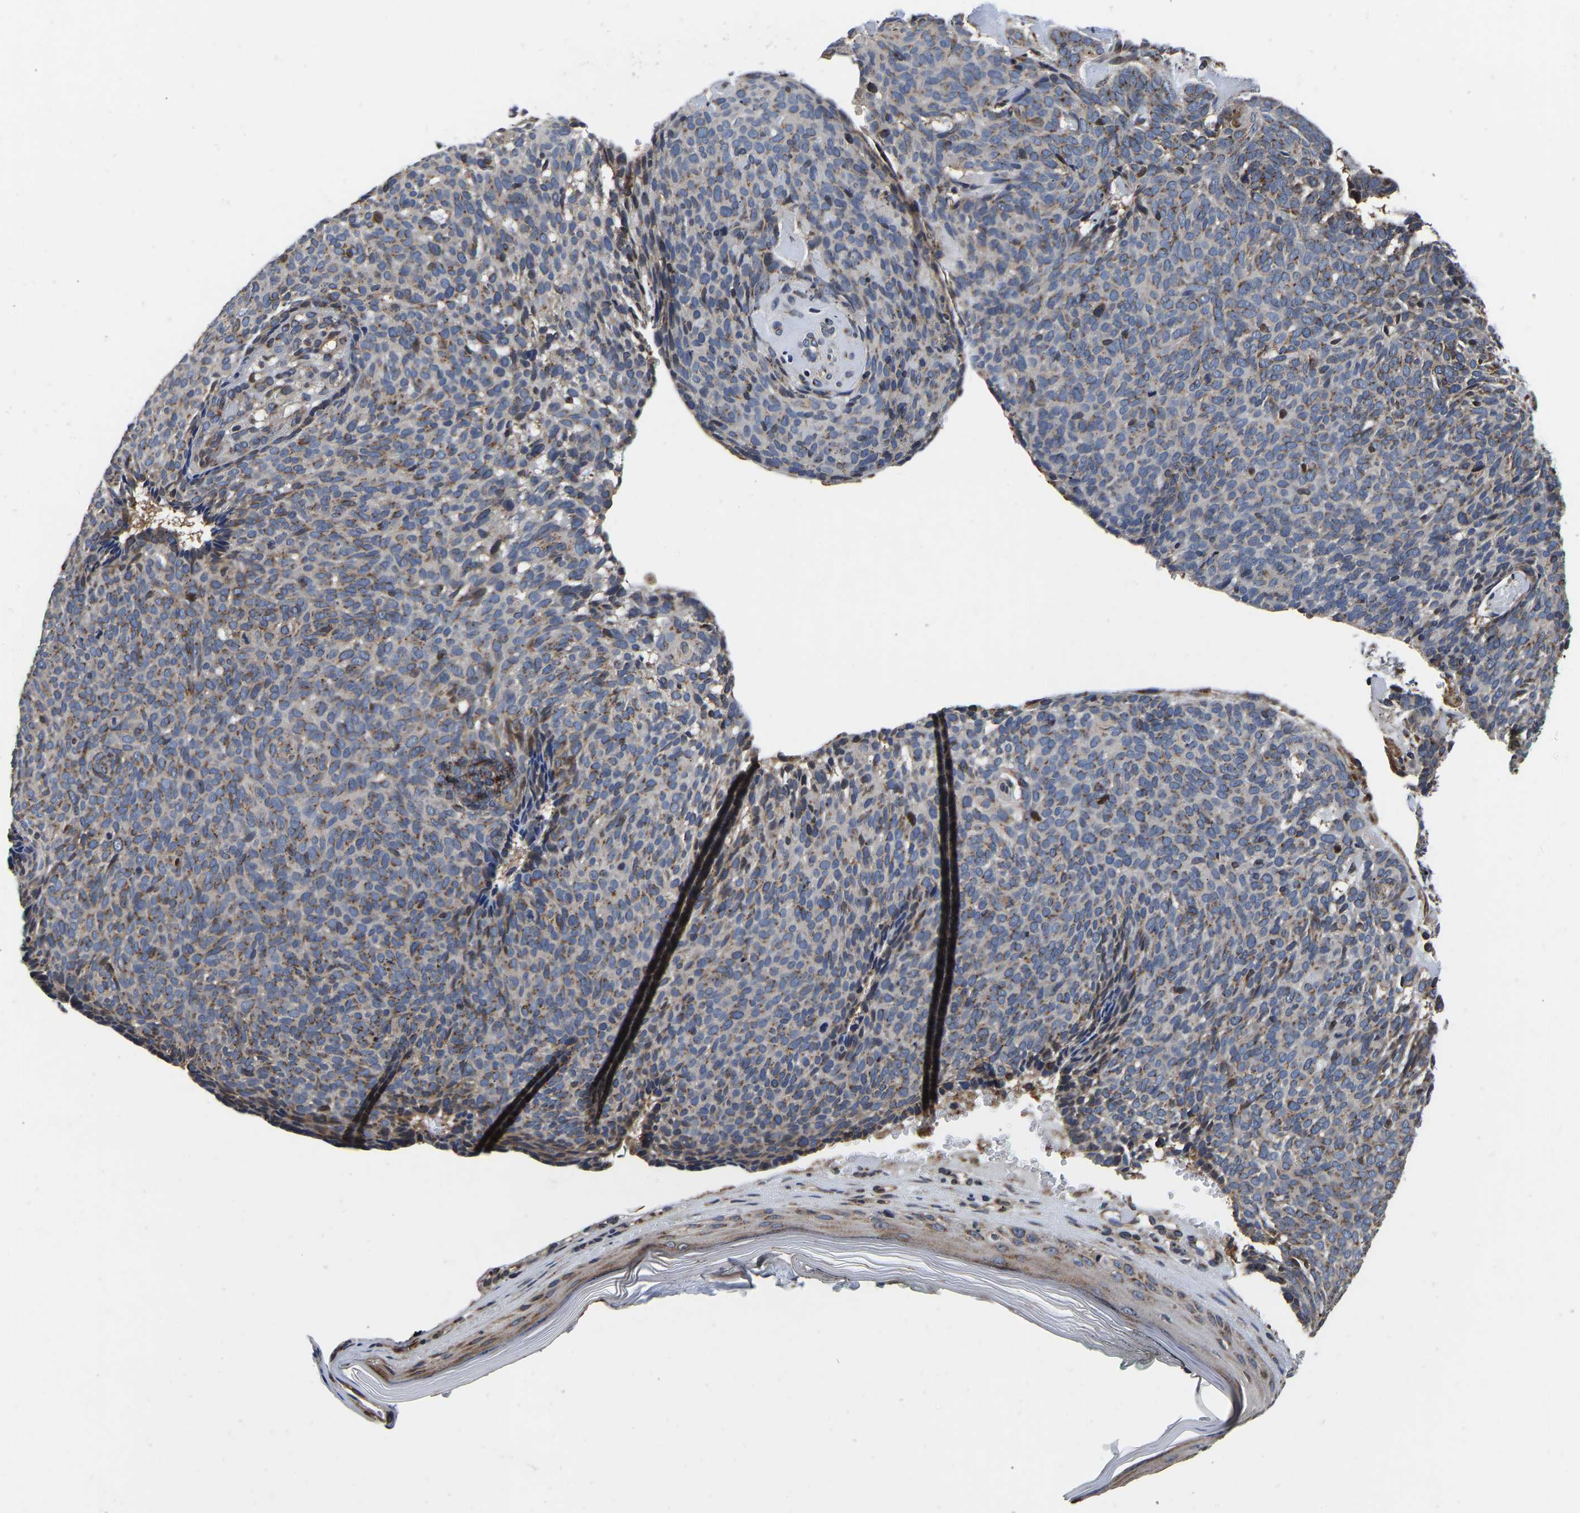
{"staining": {"intensity": "moderate", "quantity": ">75%", "location": "cytoplasmic/membranous"}, "tissue": "skin cancer", "cell_type": "Tumor cells", "image_type": "cancer", "snomed": [{"axis": "morphology", "description": "Basal cell carcinoma"}, {"axis": "topography", "description": "Skin"}], "caption": "This photomicrograph shows immunohistochemistry (IHC) staining of basal cell carcinoma (skin), with medium moderate cytoplasmic/membranous expression in about >75% of tumor cells.", "gene": "RABAC1", "patient": {"sex": "male", "age": 61}}